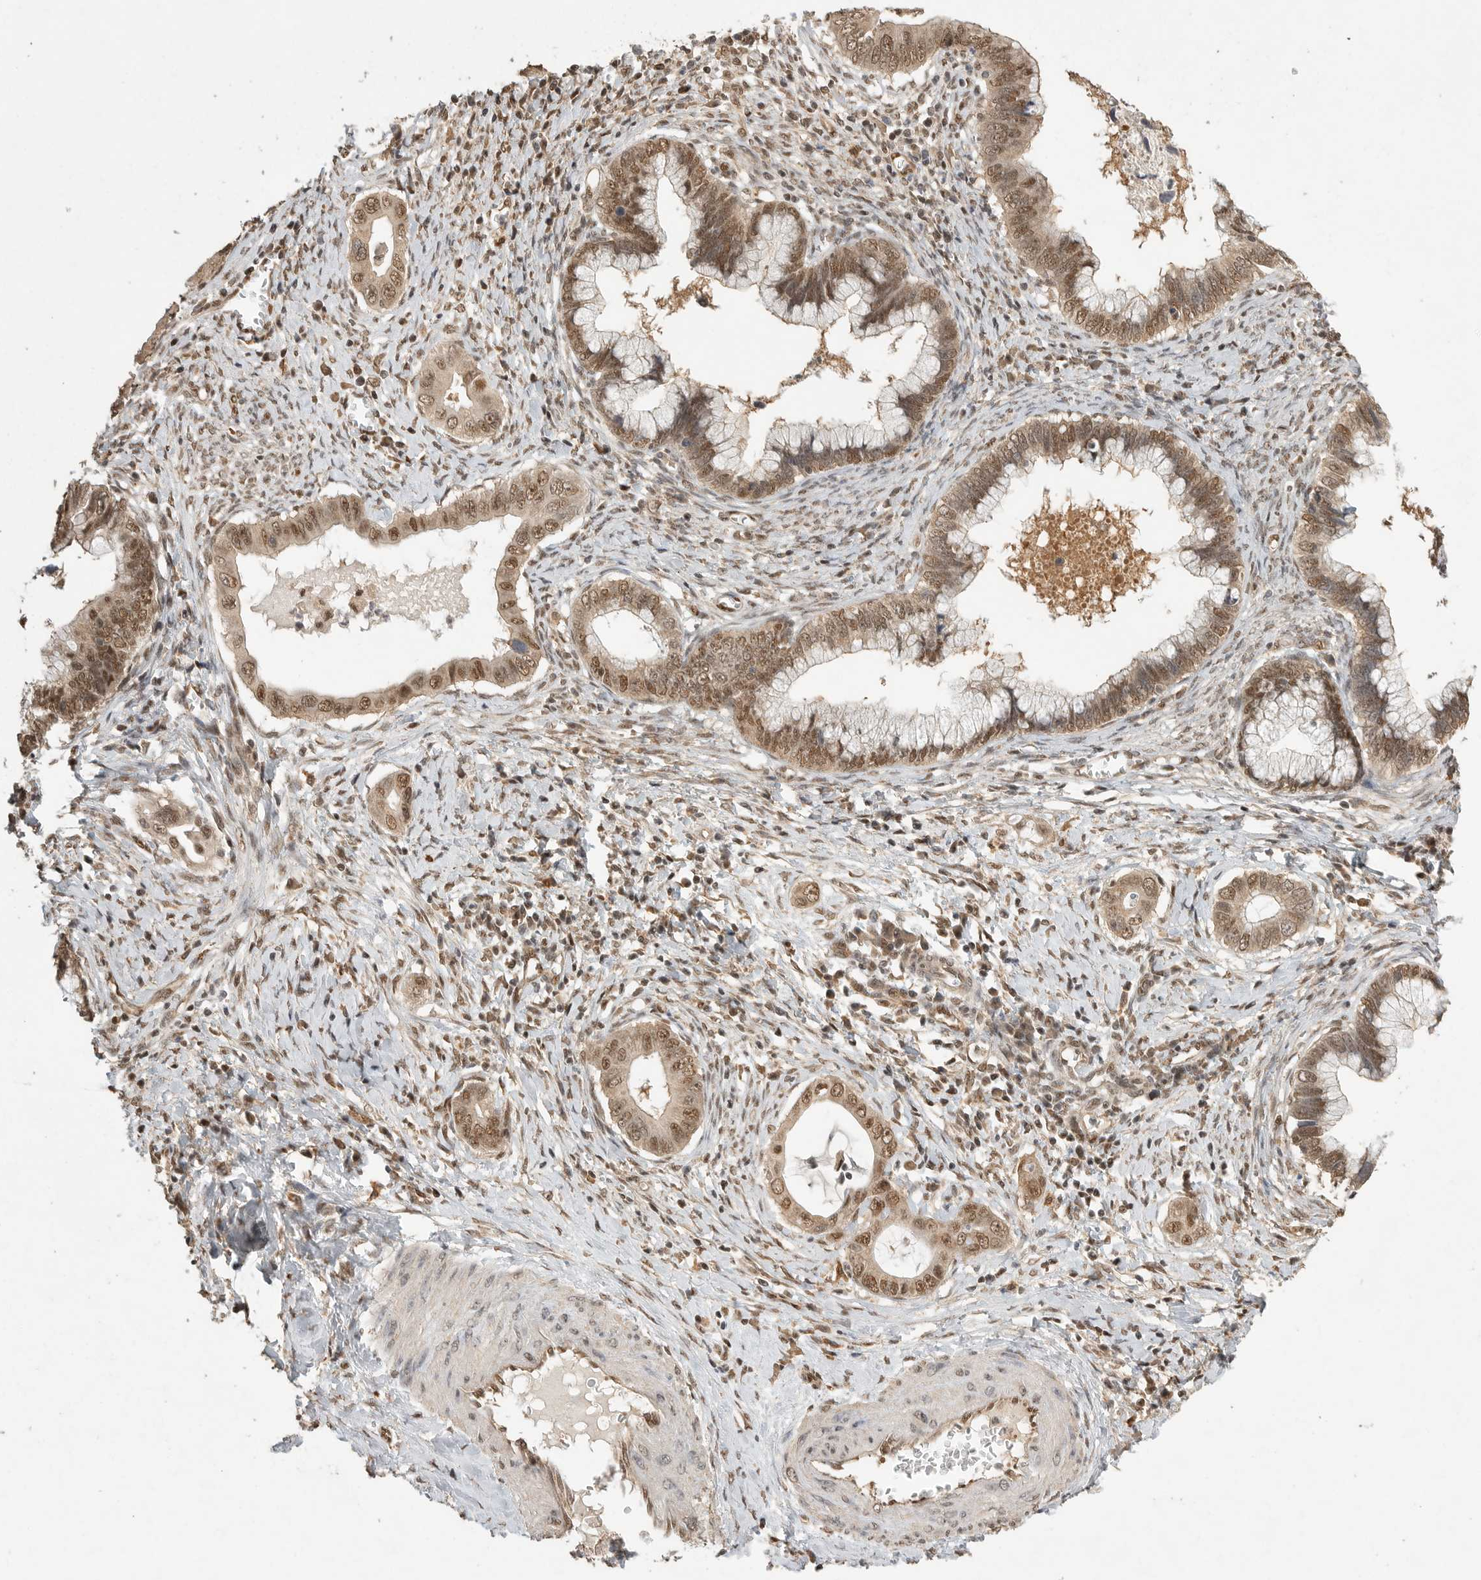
{"staining": {"intensity": "moderate", "quantity": ">75%", "location": "cytoplasmic/membranous,nuclear"}, "tissue": "cervical cancer", "cell_type": "Tumor cells", "image_type": "cancer", "snomed": [{"axis": "morphology", "description": "Adenocarcinoma, NOS"}, {"axis": "topography", "description": "Cervix"}], "caption": "Protein analysis of cervical adenocarcinoma tissue demonstrates moderate cytoplasmic/membranous and nuclear positivity in approximately >75% of tumor cells.", "gene": "DFFA", "patient": {"sex": "female", "age": 44}}